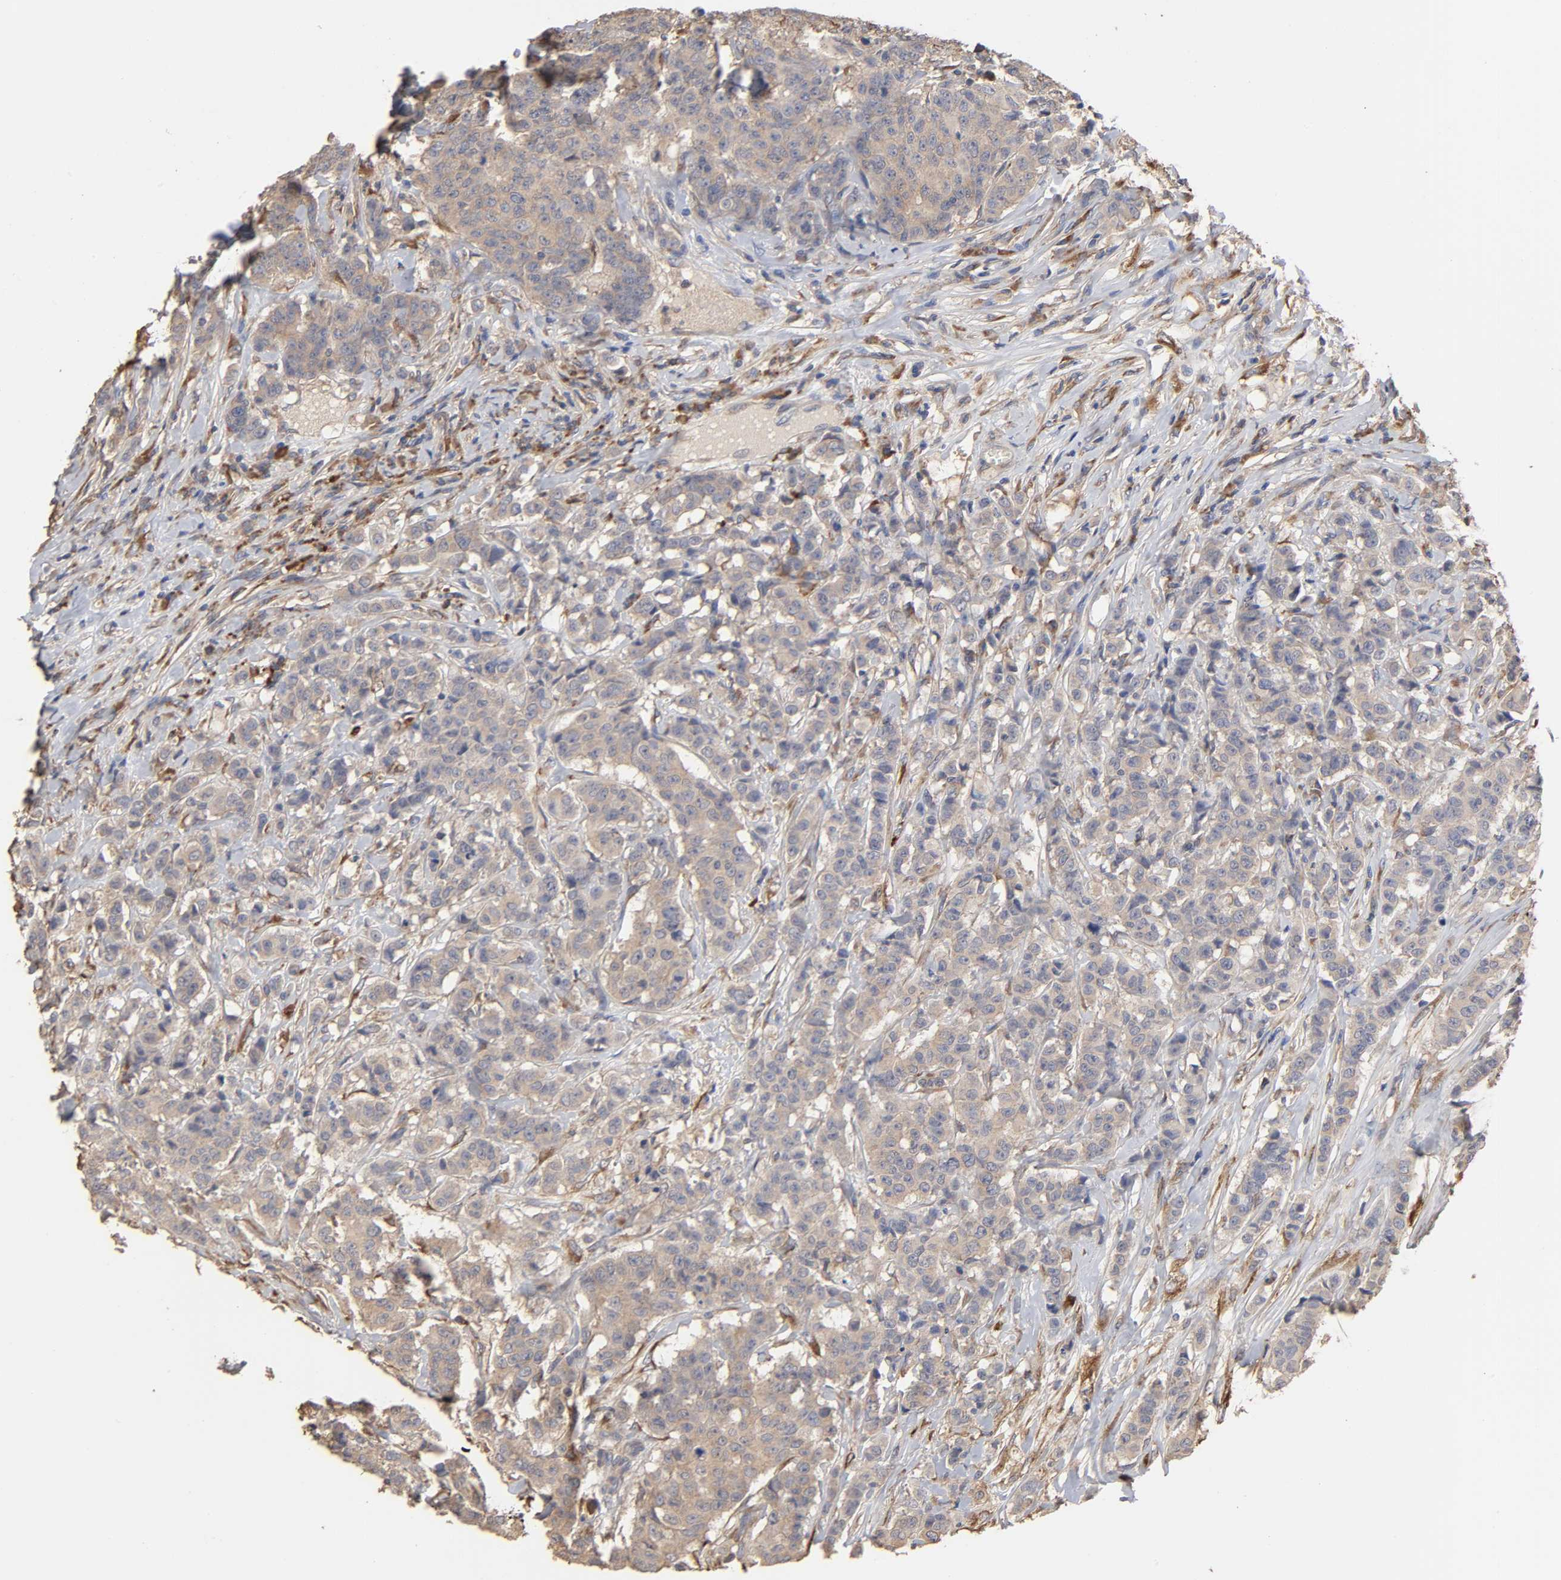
{"staining": {"intensity": "weak", "quantity": ">75%", "location": "cytoplasmic/membranous"}, "tissue": "breast cancer", "cell_type": "Tumor cells", "image_type": "cancer", "snomed": [{"axis": "morphology", "description": "Duct carcinoma"}, {"axis": "topography", "description": "Breast"}], "caption": "Weak cytoplasmic/membranous expression for a protein is appreciated in about >75% of tumor cells of breast cancer (intraductal carcinoma) using immunohistochemistry (IHC).", "gene": "EIF4G2", "patient": {"sex": "female", "age": 40}}